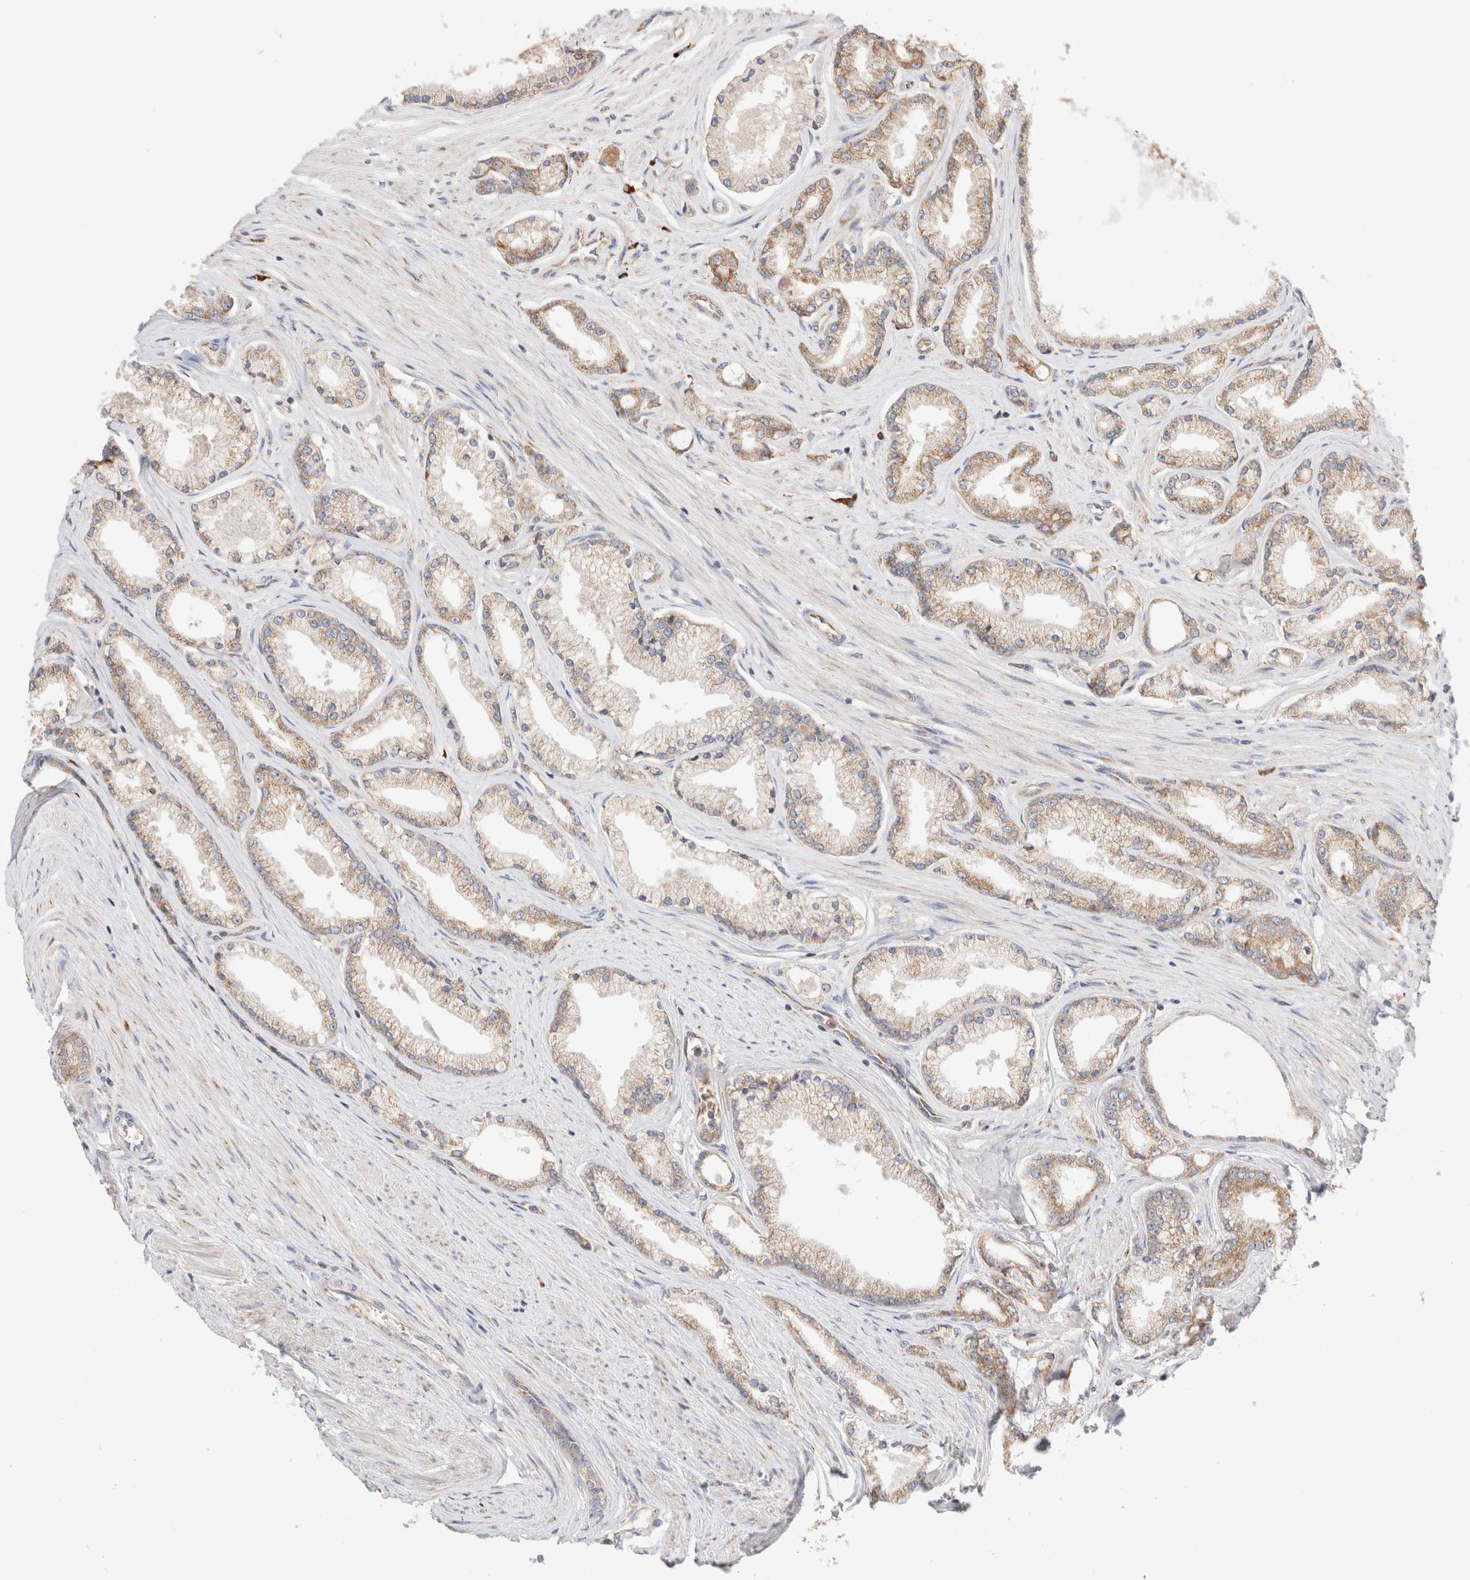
{"staining": {"intensity": "moderate", "quantity": "25%-75%", "location": "cytoplasmic/membranous"}, "tissue": "prostate cancer", "cell_type": "Tumor cells", "image_type": "cancer", "snomed": [{"axis": "morphology", "description": "Adenocarcinoma, High grade"}, {"axis": "topography", "description": "Prostate"}], "caption": "Immunohistochemical staining of adenocarcinoma (high-grade) (prostate) displays medium levels of moderate cytoplasmic/membranous protein expression in approximately 25%-75% of tumor cells. (Stains: DAB (3,3'-diaminobenzidine) in brown, nuclei in blue, Microscopy: brightfield microscopy at high magnification).", "gene": "UTS2B", "patient": {"sex": "male", "age": 71}}